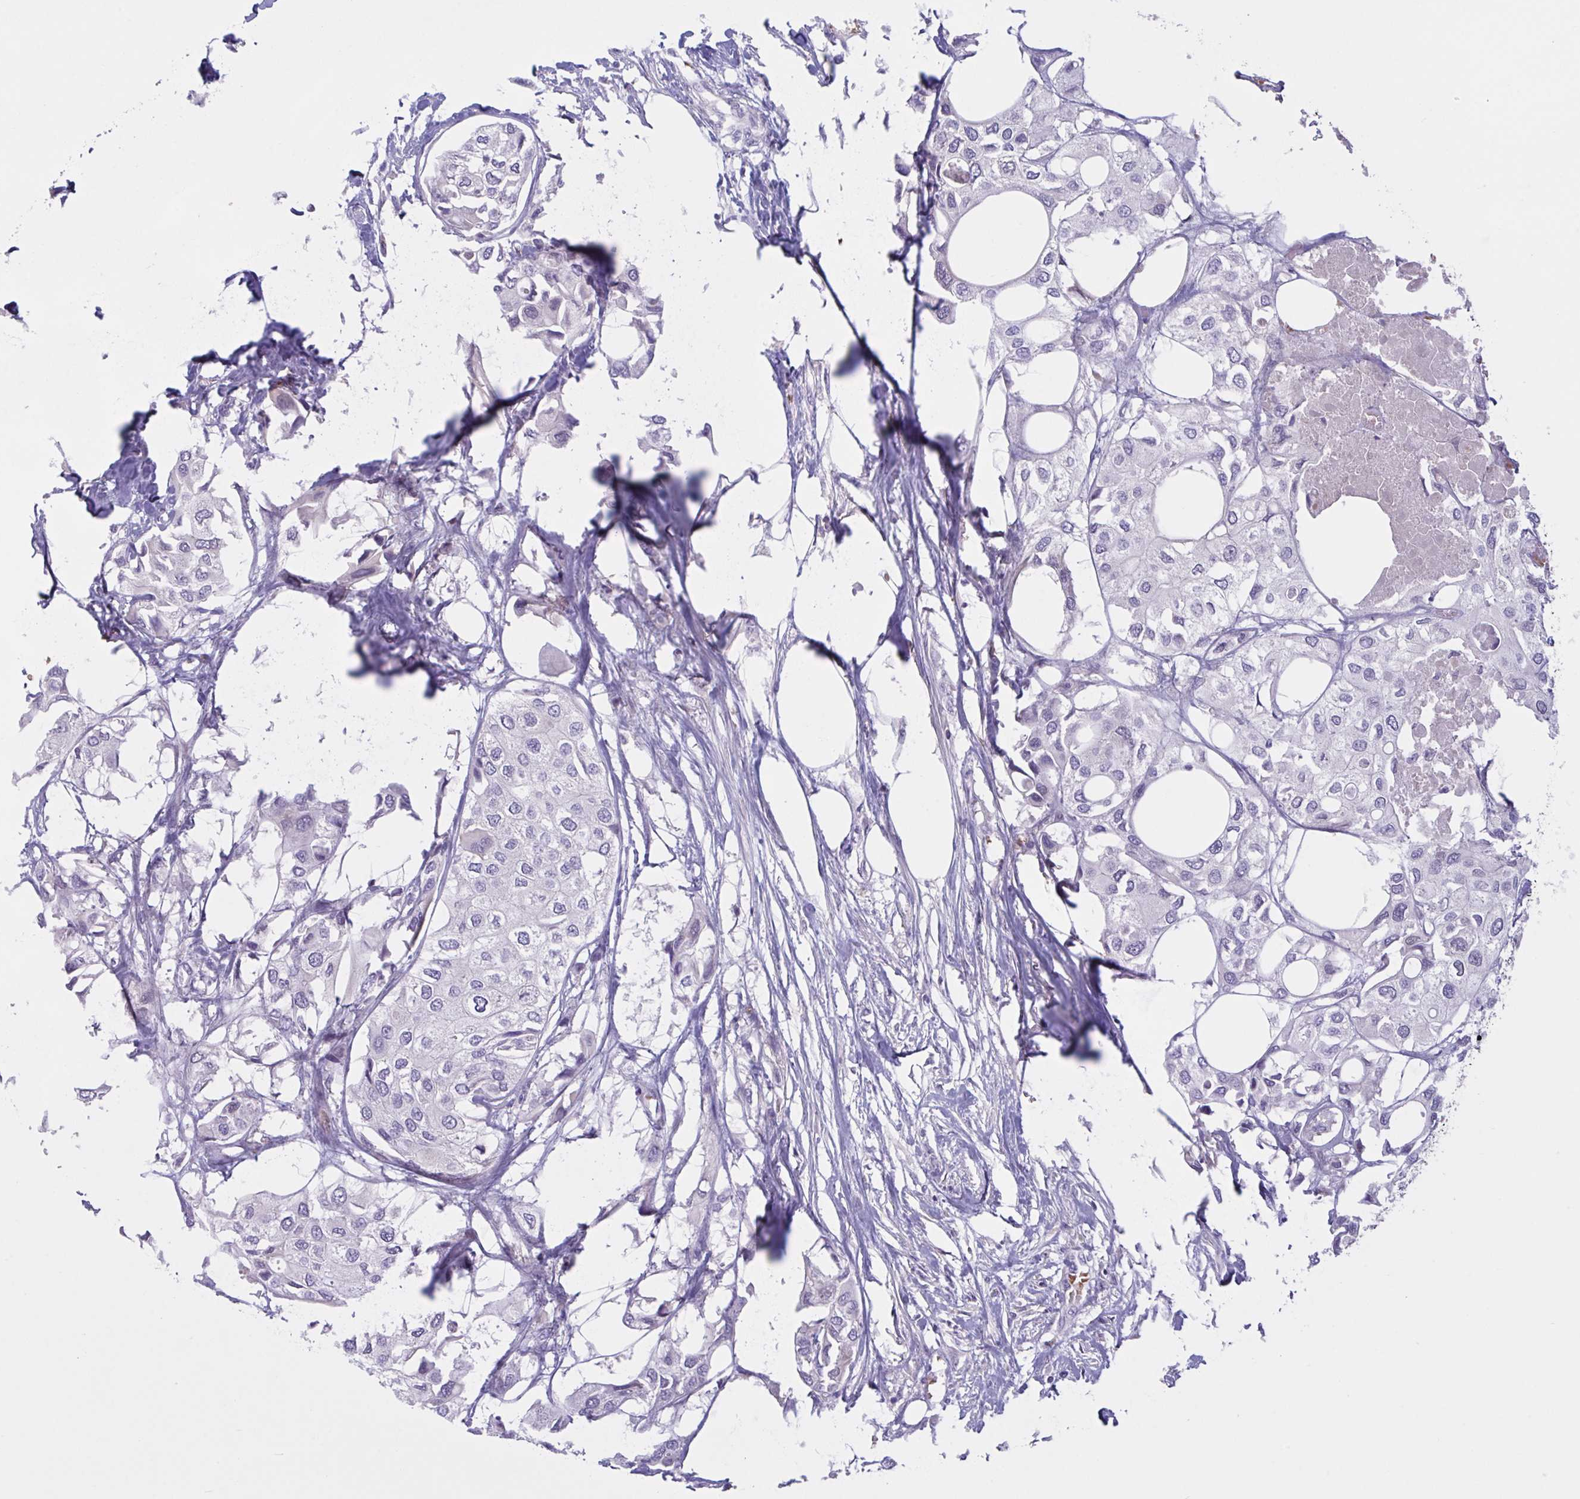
{"staining": {"intensity": "negative", "quantity": "none", "location": "none"}, "tissue": "urothelial cancer", "cell_type": "Tumor cells", "image_type": "cancer", "snomed": [{"axis": "morphology", "description": "Urothelial carcinoma, High grade"}, {"axis": "topography", "description": "Urinary bladder"}], "caption": "Protein analysis of urothelial cancer reveals no significant expression in tumor cells.", "gene": "VWC2", "patient": {"sex": "male", "age": 64}}